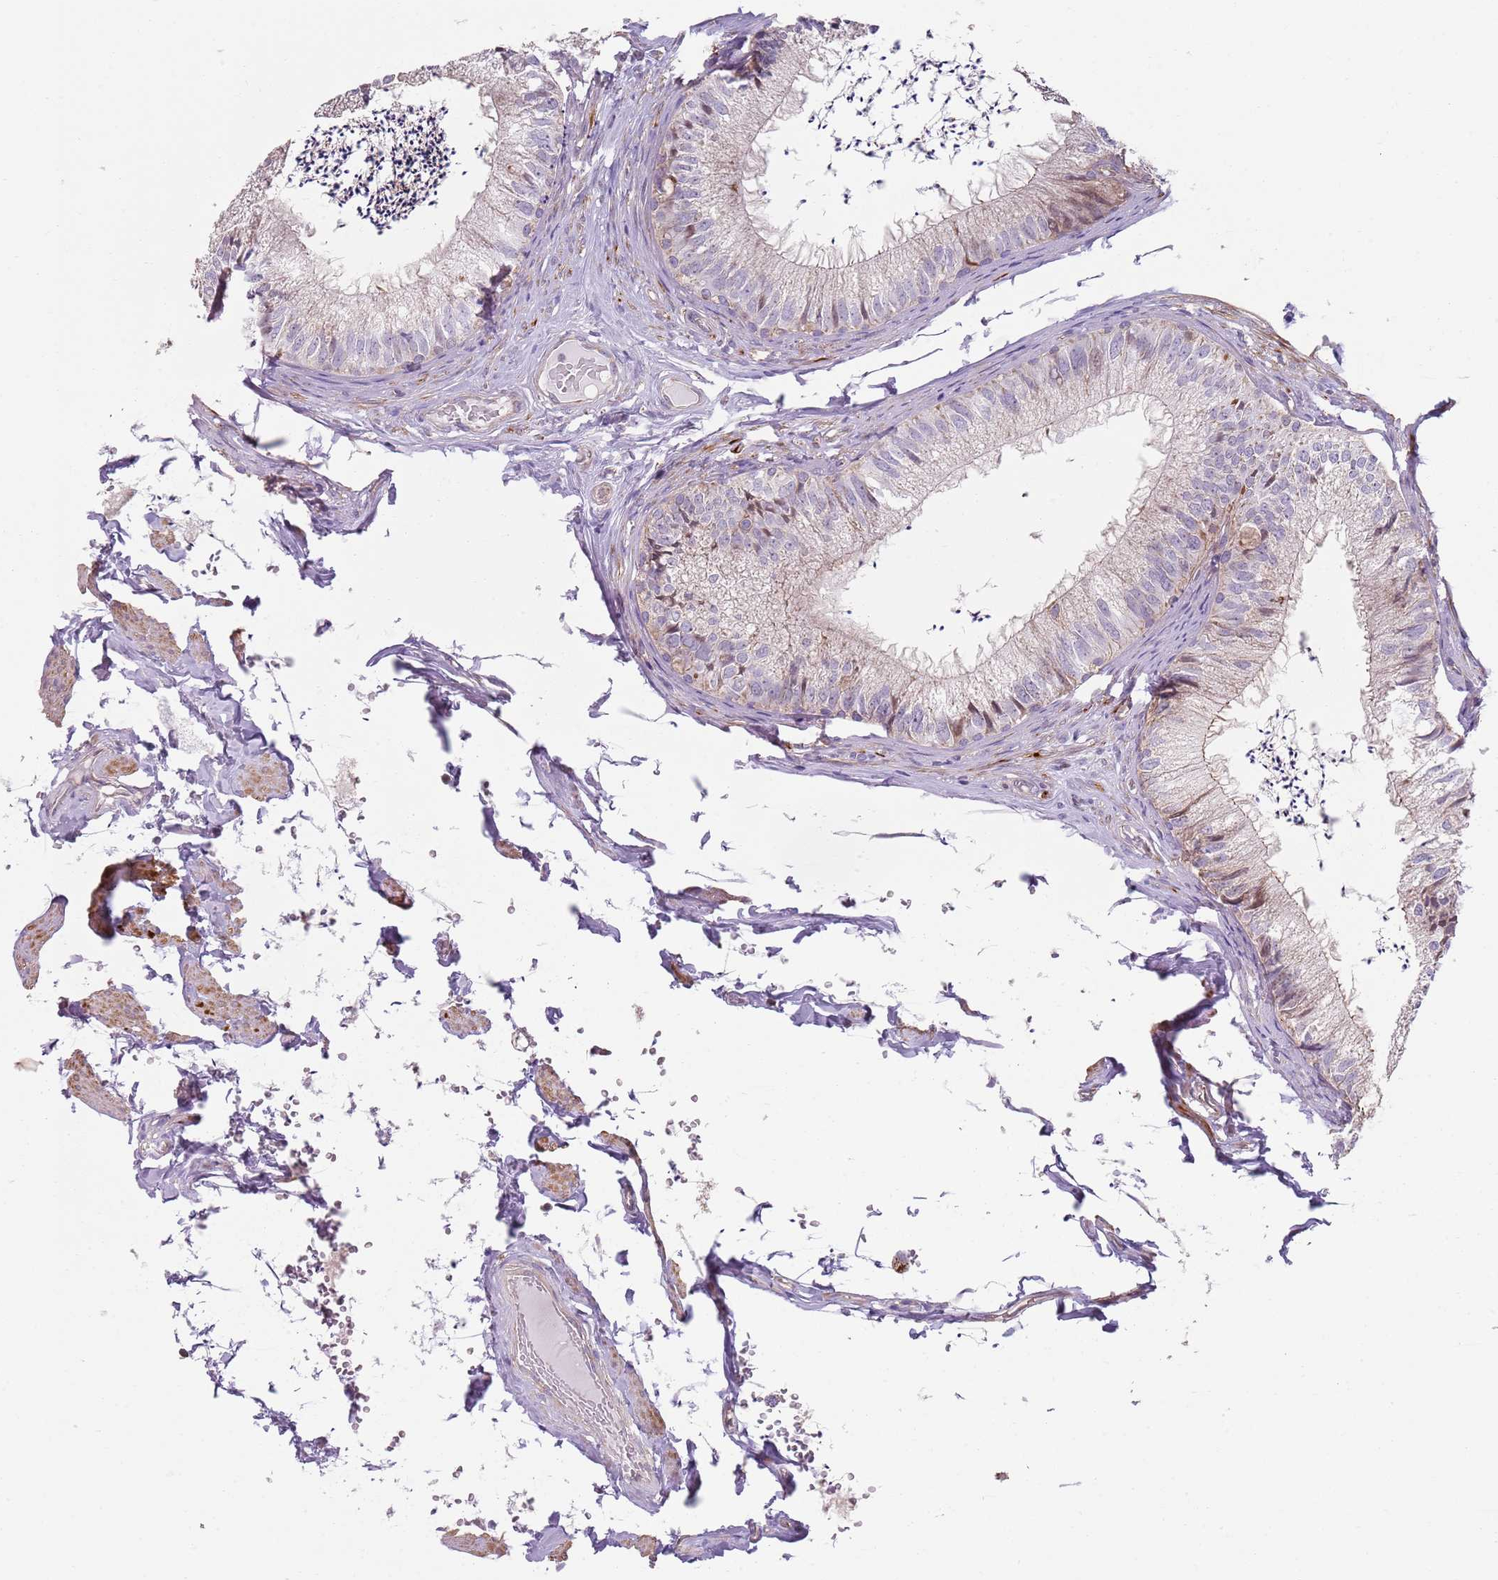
{"staining": {"intensity": "moderate", "quantity": "<25%", "location": "cytoplasmic/membranous,nuclear"}, "tissue": "epididymis", "cell_type": "Glandular cells", "image_type": "normal", "snomed": [{"axis": "morphology", "description": "Normal tissue, NOS"}, {"axis": "topography", "description": "Epididymis"}], "caption": "High-magnification brightfield microscopy of unremarkable epididymis stained with DAB (3,3'-diaminobenzidine) (brown) and counterstained with hematoxylin (blue). glandular cells exhibit moderate cytoplasmic/membranous,nuclear staining is seen in about<25% of cells.", "gene": "GAS8", "patient": {"sex": "male", "age": 79}}